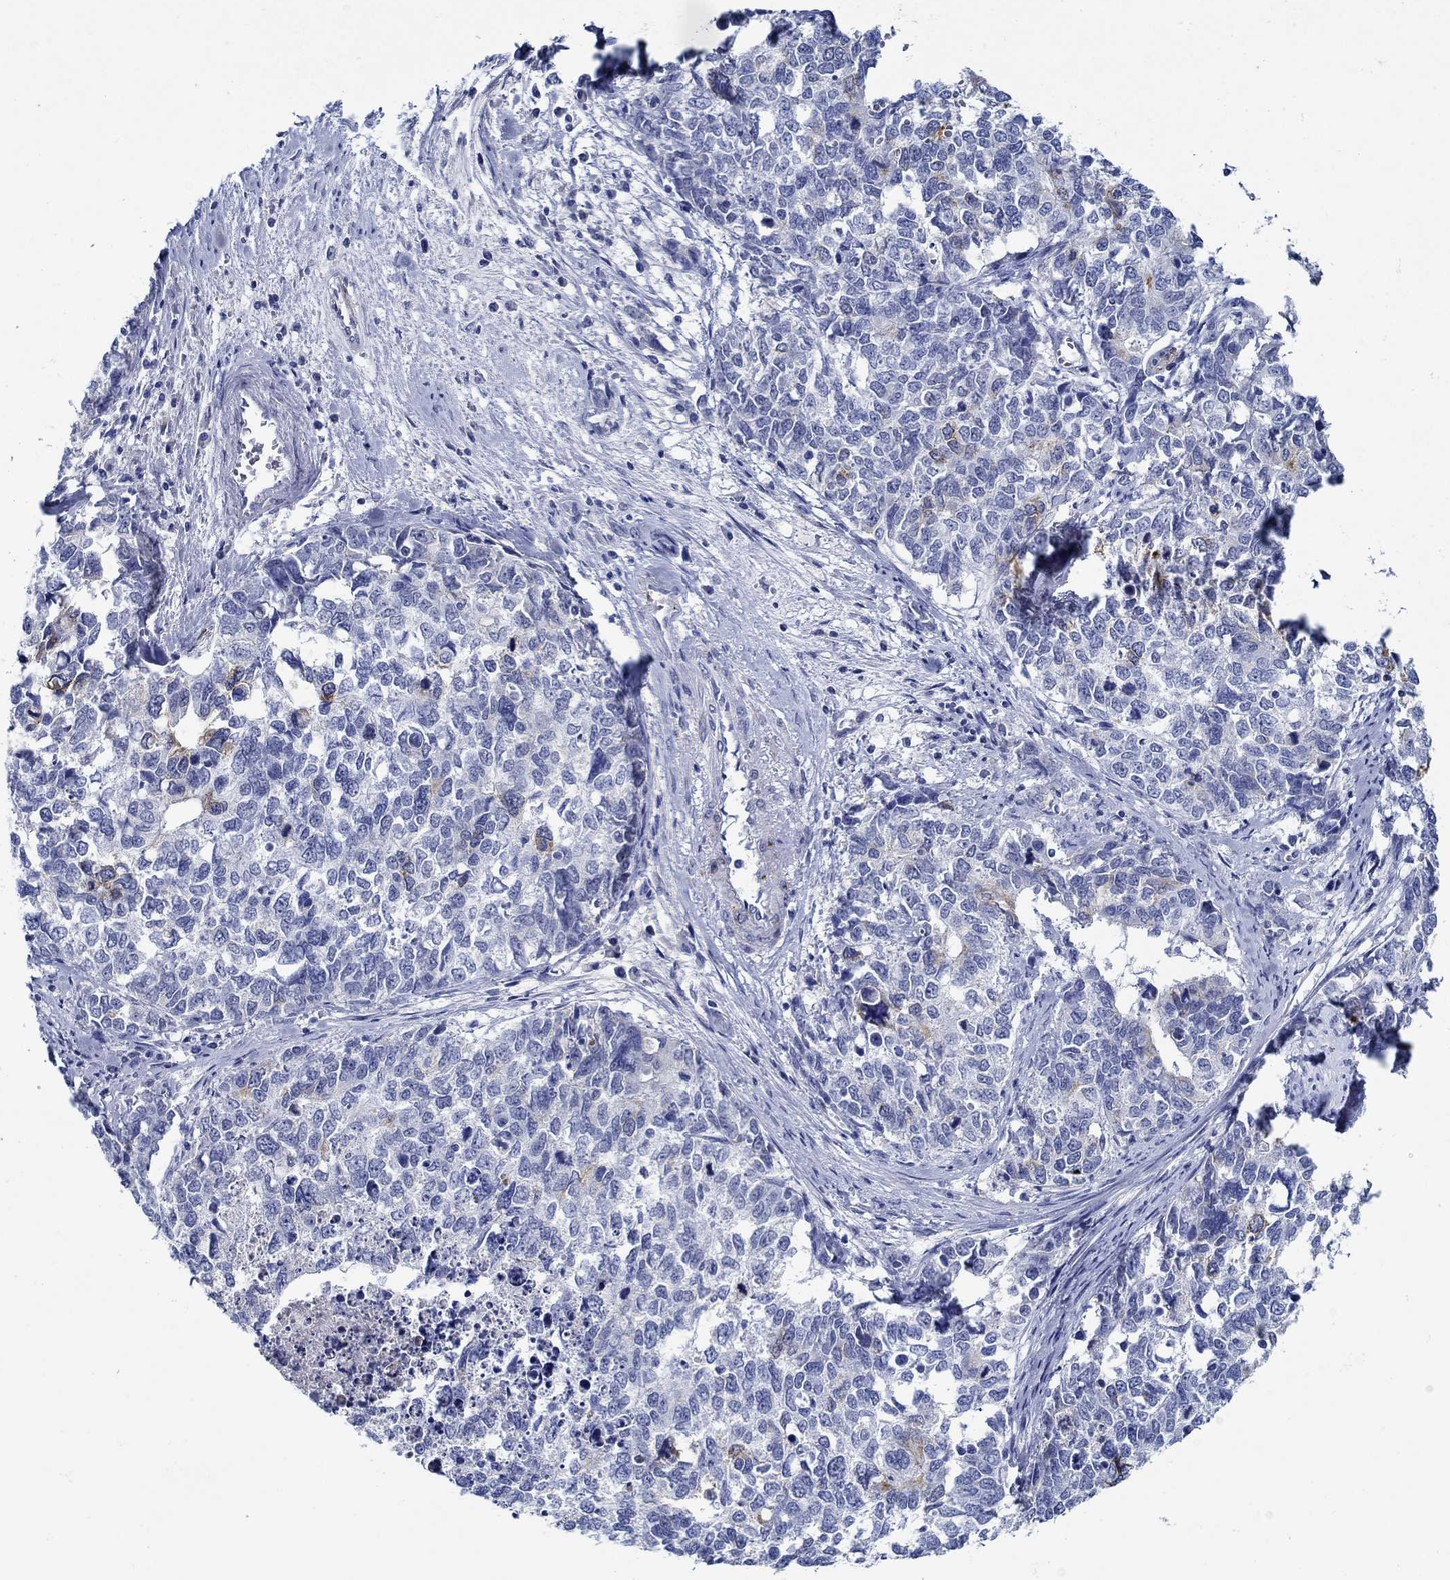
{"staining": {"intensity": "weak", "quantity": "<25%", "location": "cytoplasmic/membranous"}, "tissue": "cervical cancer", "cell_type": "Tumor cells", "image_type": "cancer", "snomed": [{"axis": "morphology", "description": "Squamous cell carcinoma, NOS"}, {"axis": "topography", "description": "Cervix"}], "caption": "IHC of cervical cancer (squamous cell carcinoma) reveals no positivity in tumor cells.", "gene": "MC2R", "patient": {"sex": "female", "age": 63}}